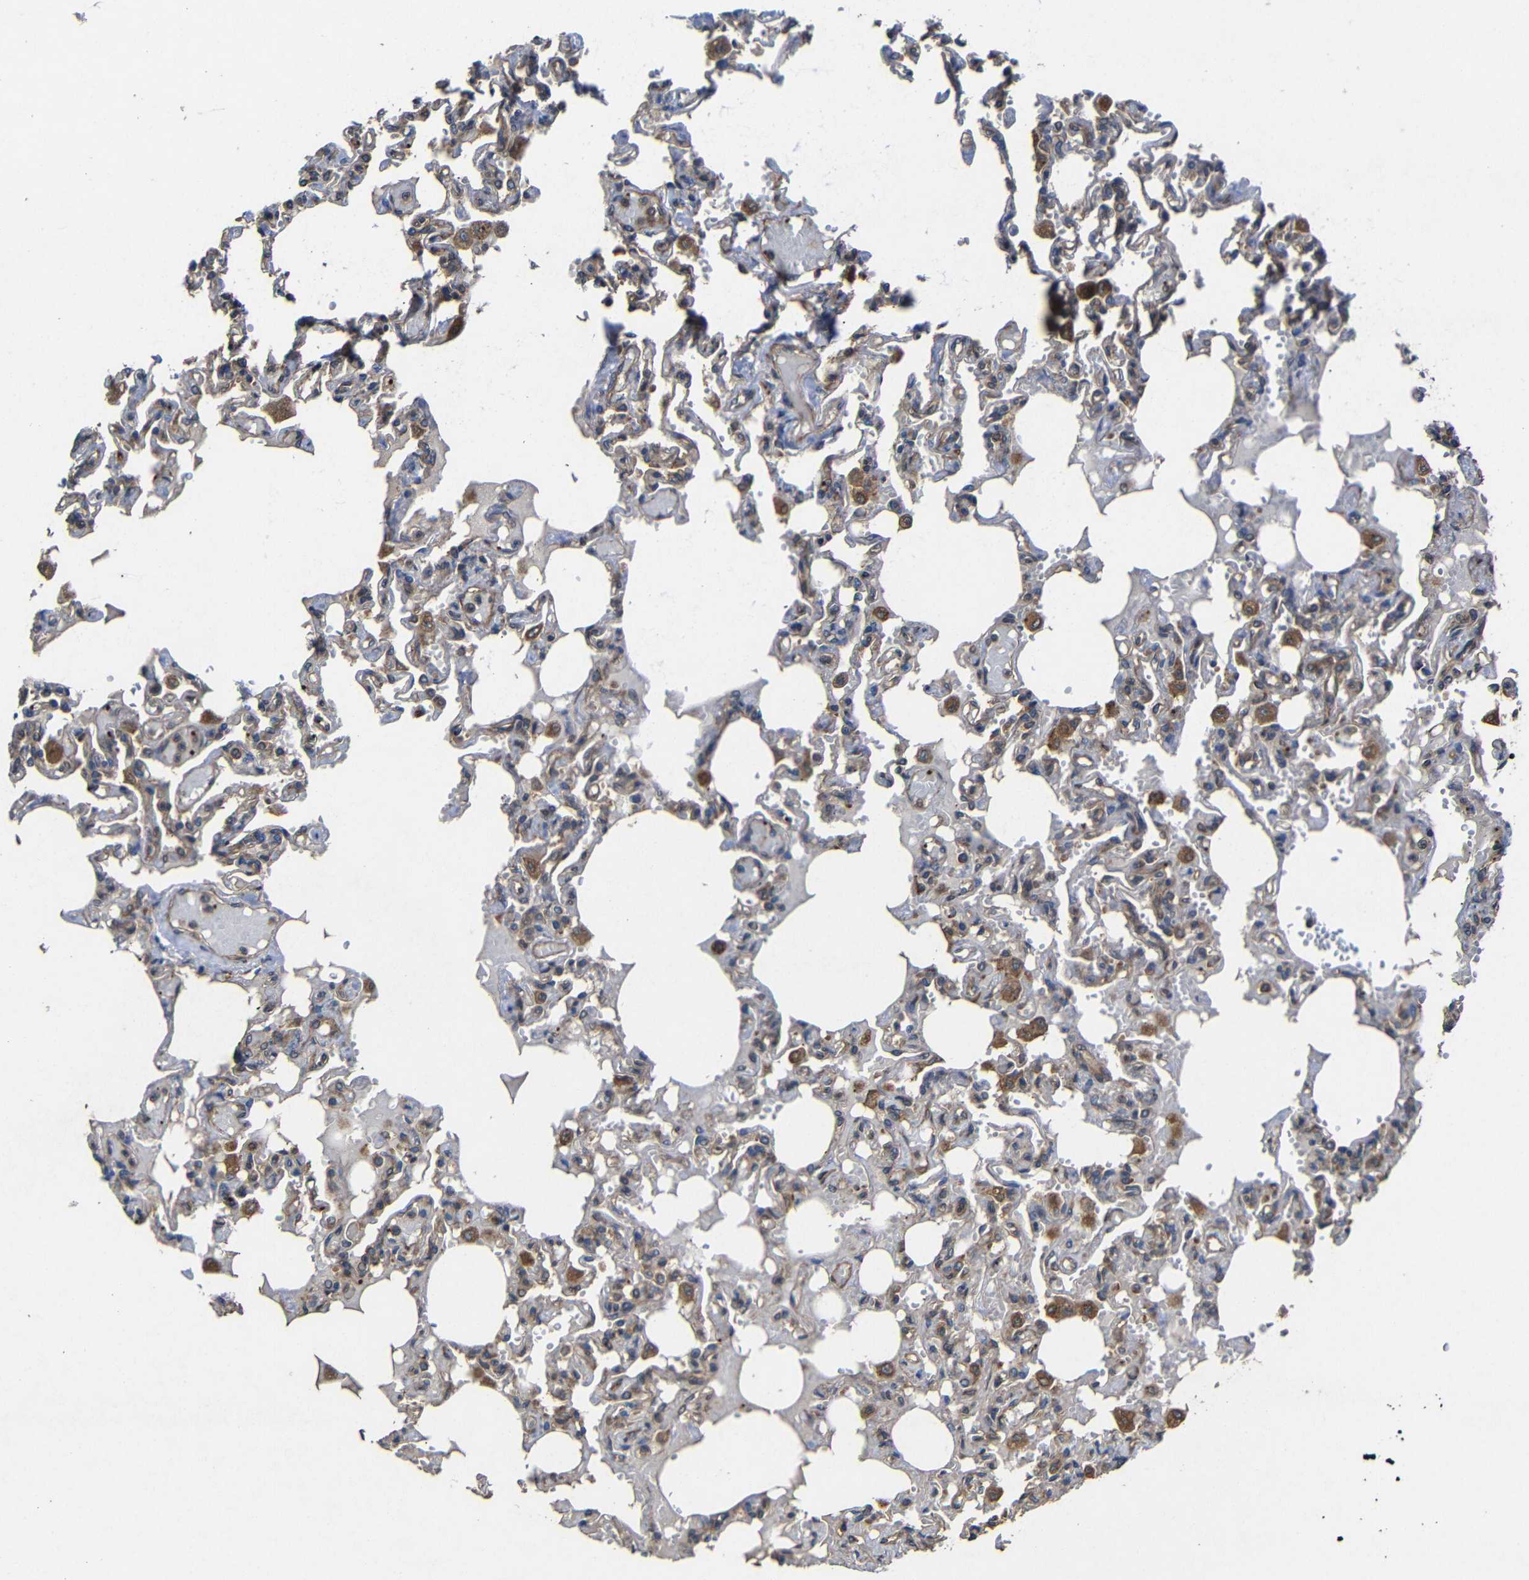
{"staining": {"intensity": "negative", "quantity": "none", "location": "none"}, "tissue": "lung", "cell_type": "Alveolar cells", "image_type": "normal", "snomed": [{"axis": "morphology", "description": "Normal tissue, NOS"}, {"axis": "topography", "description": "Lung"}], "caption": "Immunohistochemical staining of normal lung demonstrates no significant expression in alveolar cells.", "gene": "EIF2S1", "patient": {"sex": "male", "age": 21}}